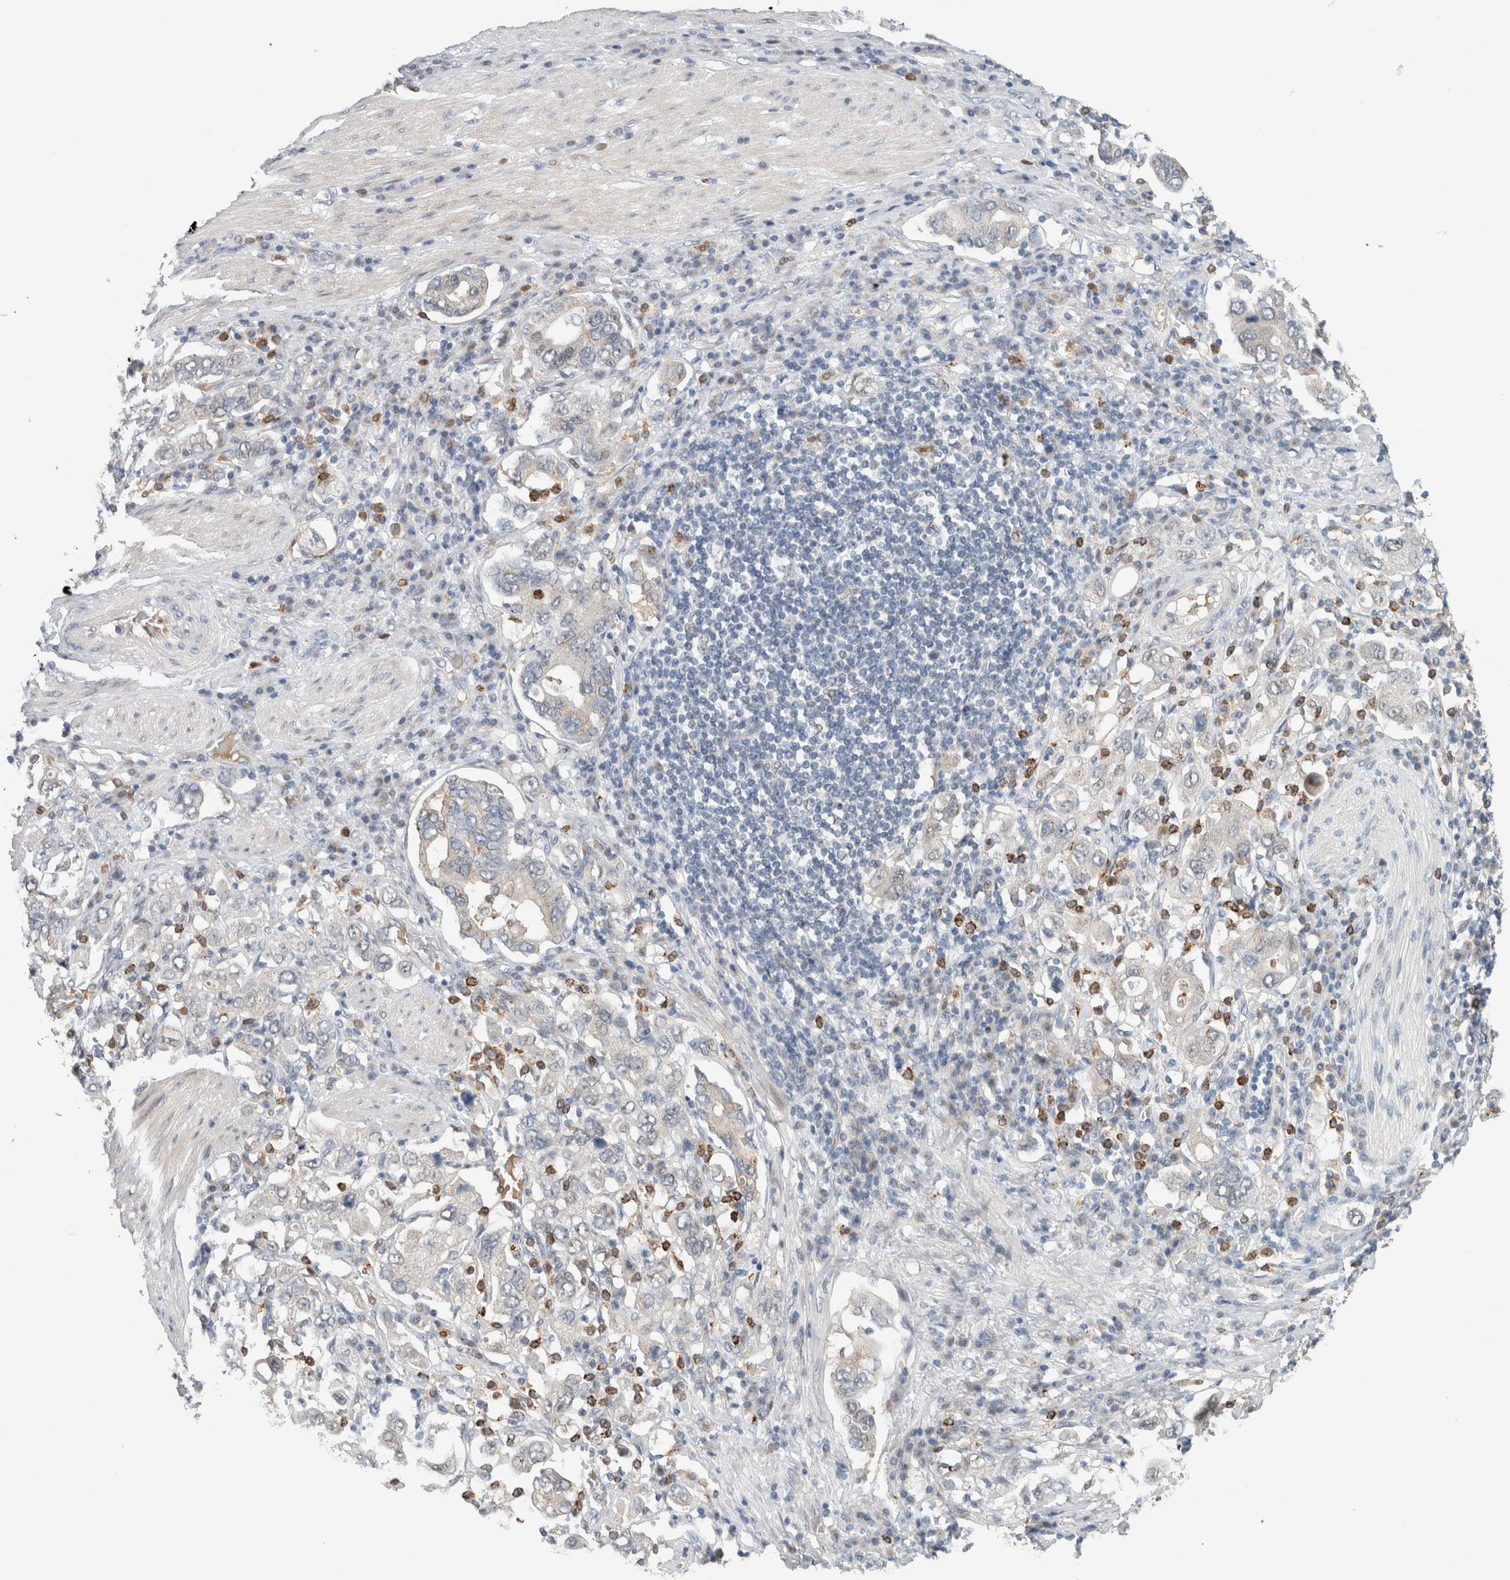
{"staining": {"intensity": "negative", "quantity": "none", "location": "none"}, "tissue": "stomach cancer", "cell_type": "Tumor cells", "image_type": "cancer", "snomed": [{"axis": "morphology", "description": "Adenocarcinoma, NOS"}, {"axis": "topography", "description": "Stomach, upper"}], "caption": "High magnification brightfield microscopy of stomach cancer stained with DAB (brown) and counterstained with hematoxylin (blue): tumor cells show no significant positivity.", "gene": "CRAT", "patient": {"sex": "male", "age": 62}}